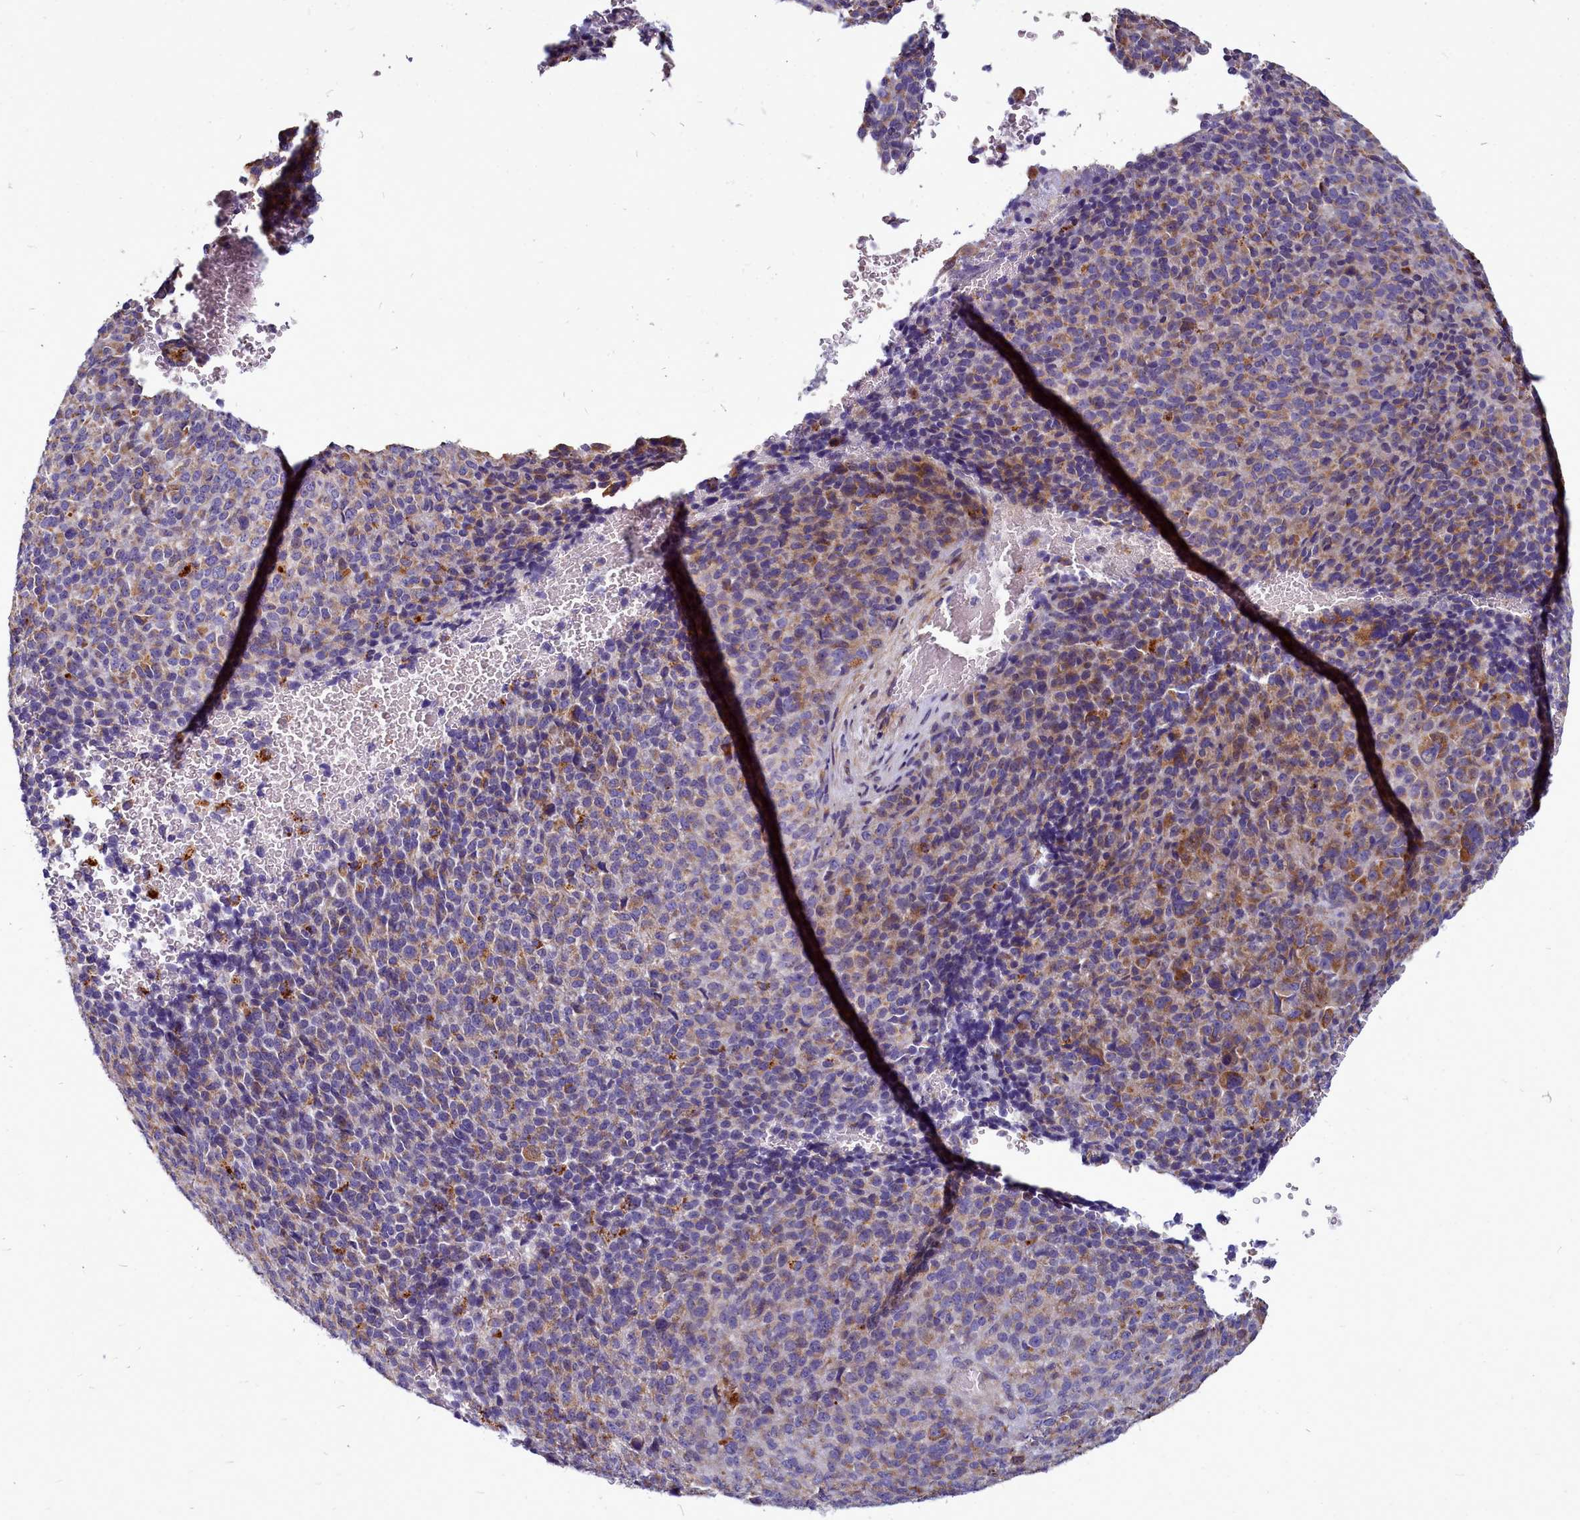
{"staining": {"intensity": "moderate", "quantity": ">75%", "location": "cytoplasmic/membranous"}, "tissue": "melanoma", "cell_type": "Tumor cells", "image_type": "cancer", "snomed": [{"axis": "morphology", "description": "Malignant melanoma, Metastatic site"}, {"axis": "topography", "description": "Brain"}], "caption": "Protein expression analysis of human malignant melanoma (metastatic site) reveals moderate cytoplasmic/membranous positivity in about >75% of tumor cells. (IHC, brightfield microscopy, high magnification).", "gene": "SMPD4", "patient": {"sex": "female", "age": 56}}